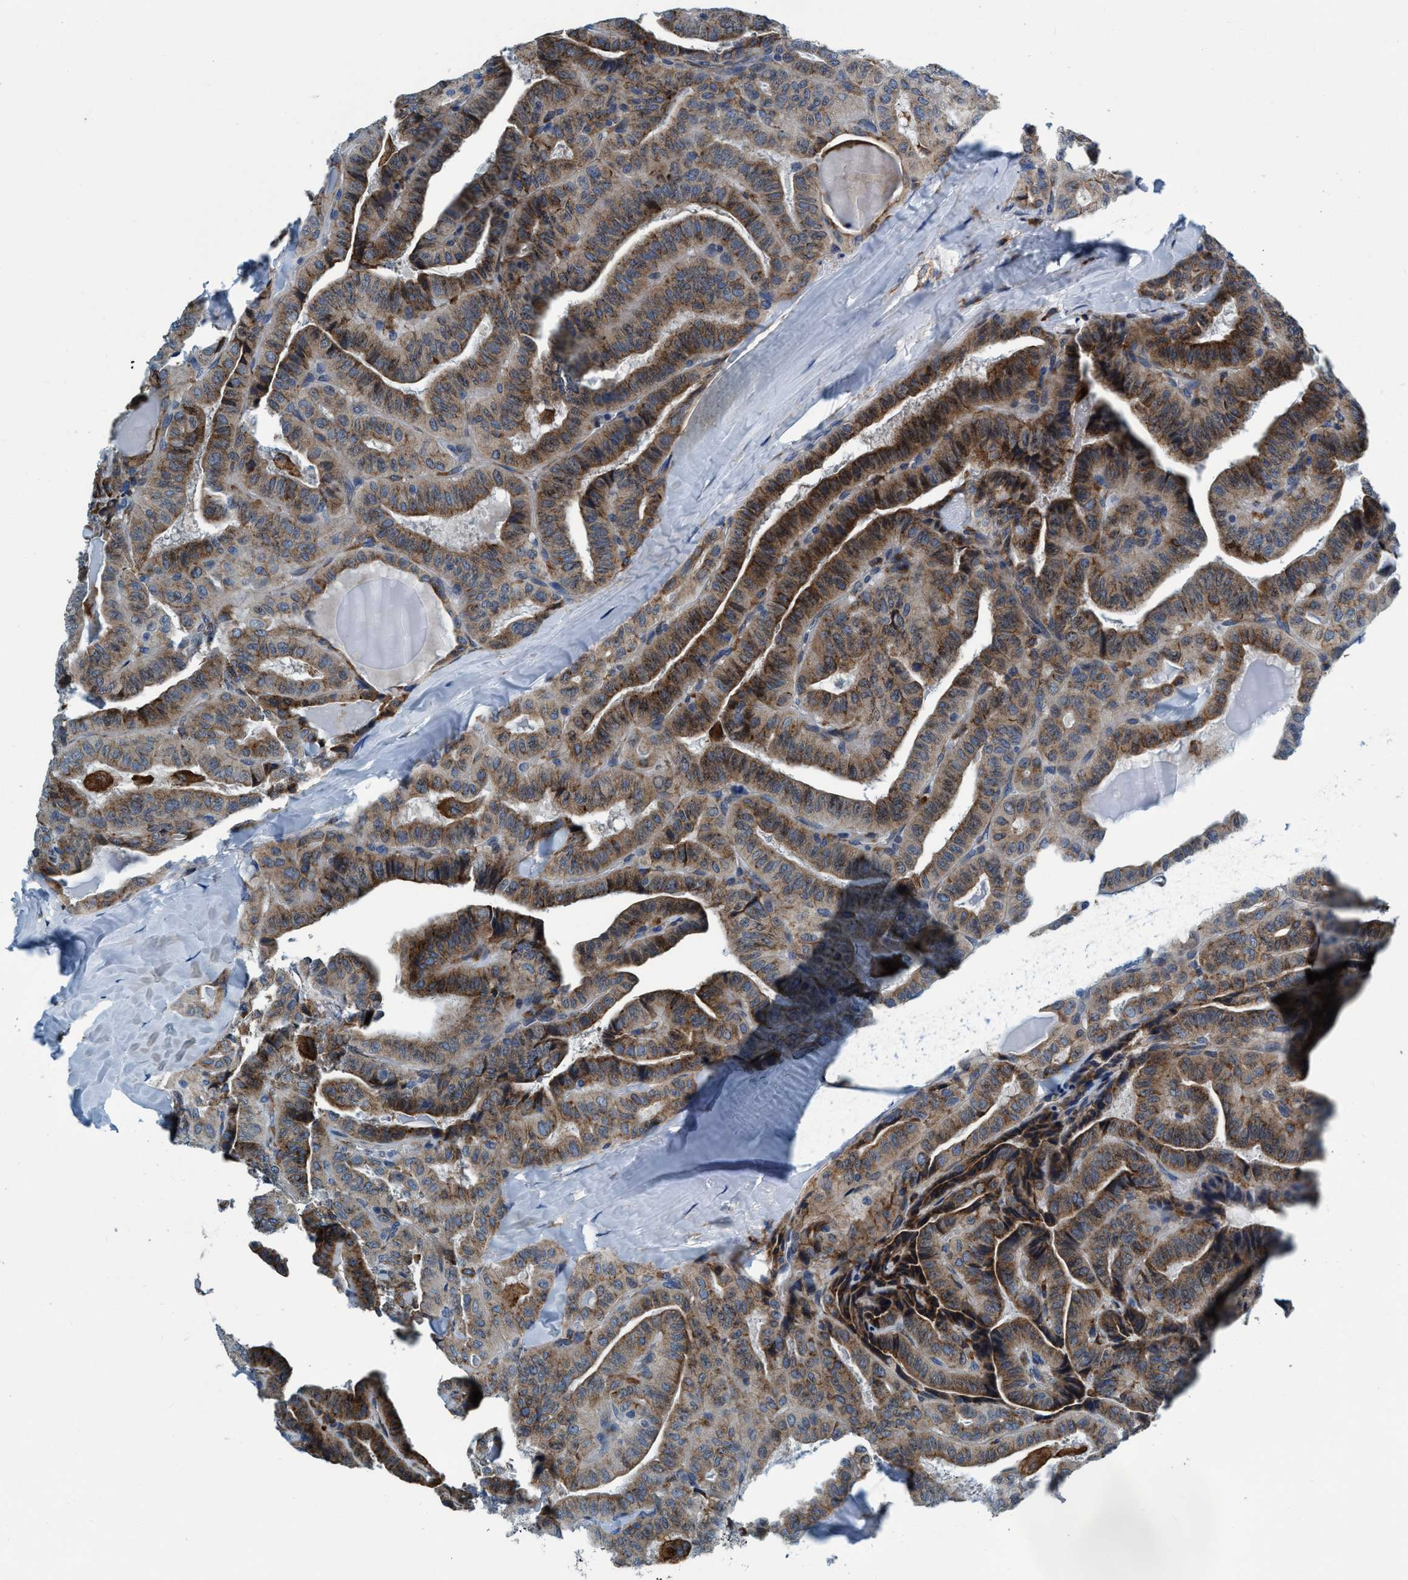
{"staining": {"intensity": "strong", "quantity": "25%-75%", "location": "cytoplasmic/membranous"}, "tissue": "thyroid cancer", "cell_type": "Tumor cells", "image_type": "cancer", "snomed": [{"axis": "morphology", "description": "Papillary adenocarcinoma, NOS"}, {"axis": "topography", "description": "Thyroid gland"}], "caption": "Protein expression analysis of thyroid papillary adenocarcinoma displays strong cytoplasmic/membranous expression in about 25%-75% of tumor cells.", "gene": "ARMC9", "patient": {"sex": "male", "age": 77}}